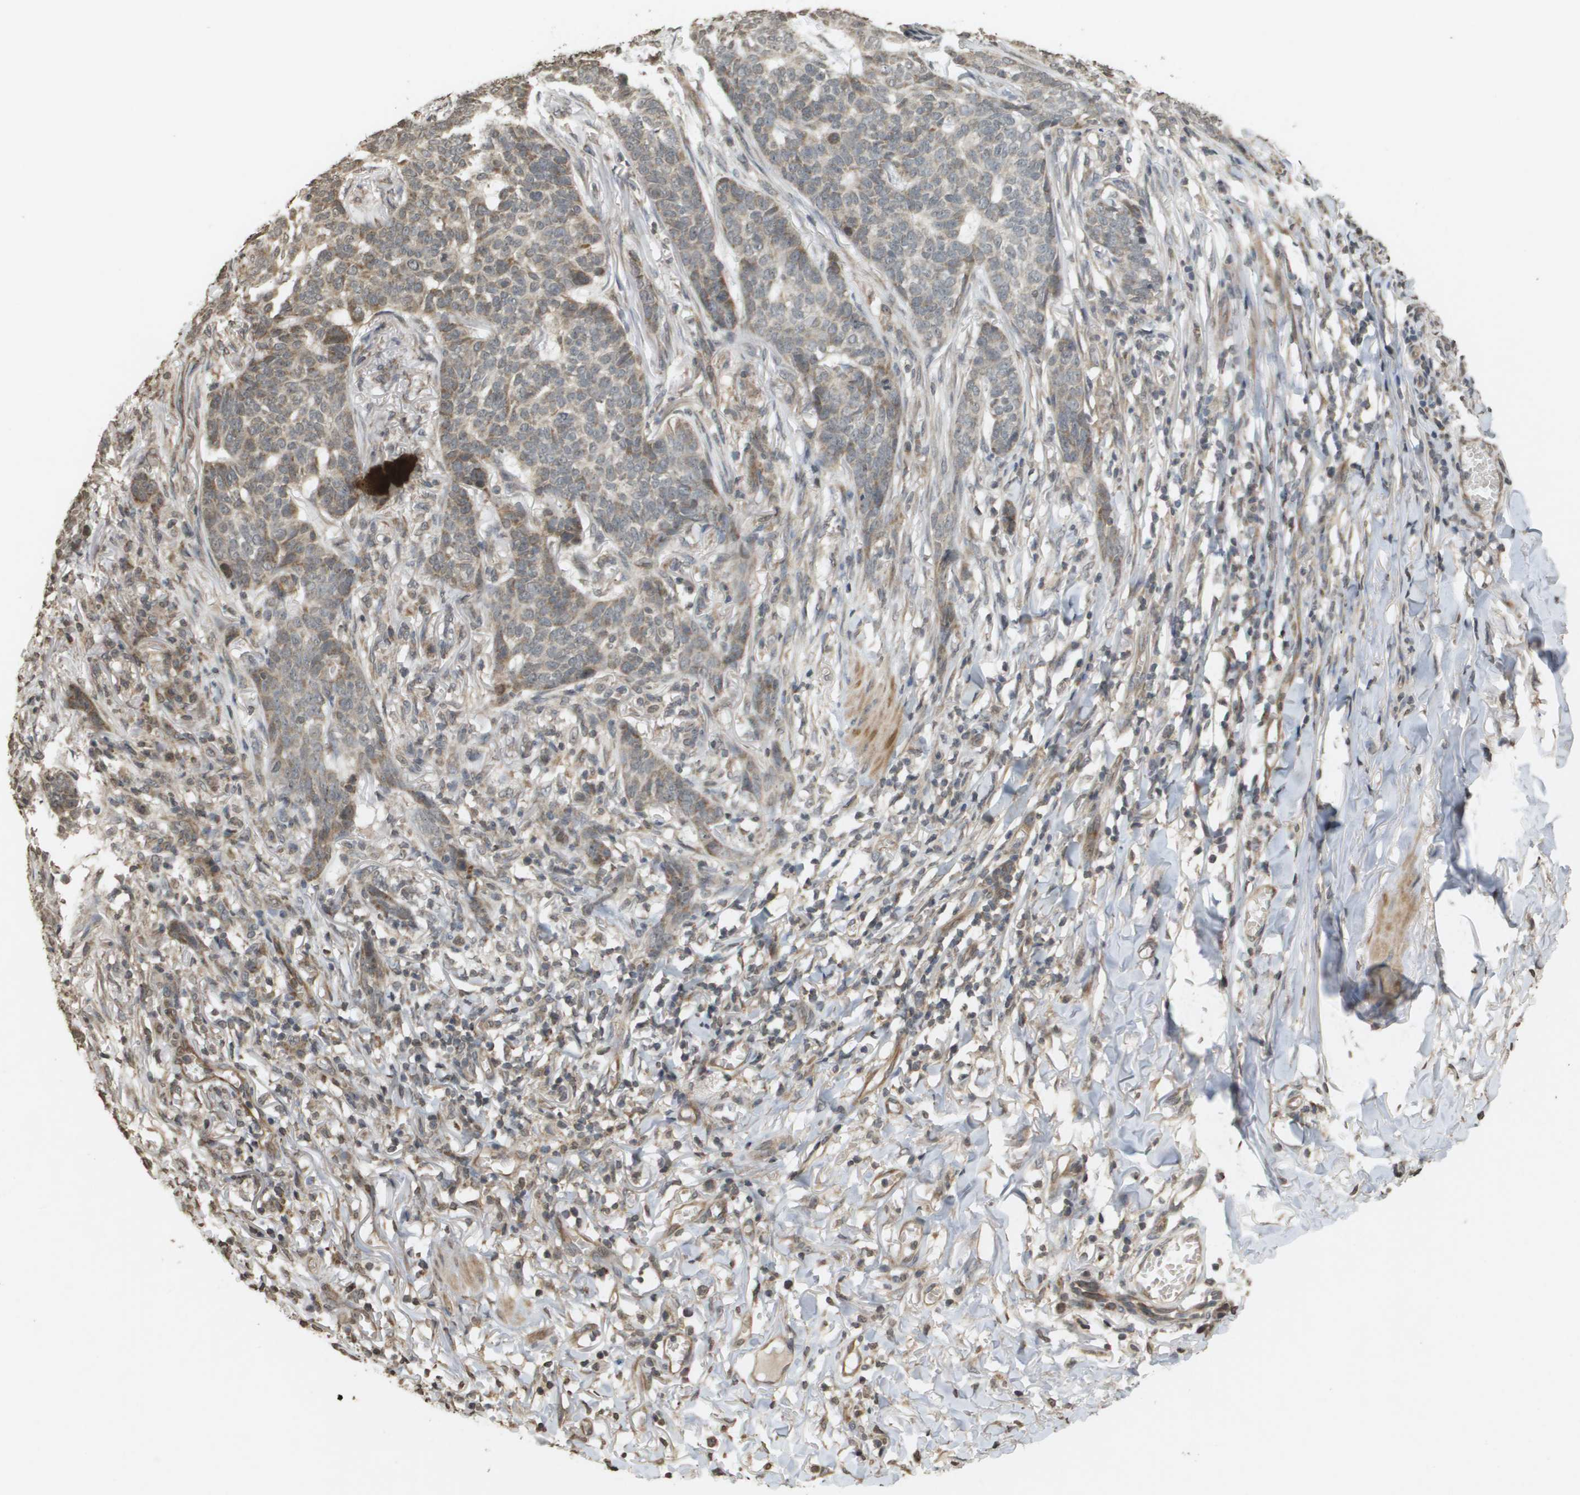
{"staining": {"intensity": "moderate", "quantity": "25%-75%", "location": "cytoplasmic/membranous"}, "tissue": "skin cancer", "cell_type": "Tumor cells", "image_type": "cancer", "snomed": [{"axis": "morphology", "description": "Basal cell carcinoma"}, {"axis": "topography", "description": "Skin"}], "caption": "Brown immunohistochemical staining in human skin basal cell carcinoma exhibits moderate cytoplasmic/membranous expression in about 25%-75% of tumor cells.", "gene": "RAB21", "patient": {"sex": "male", "age": 85}}